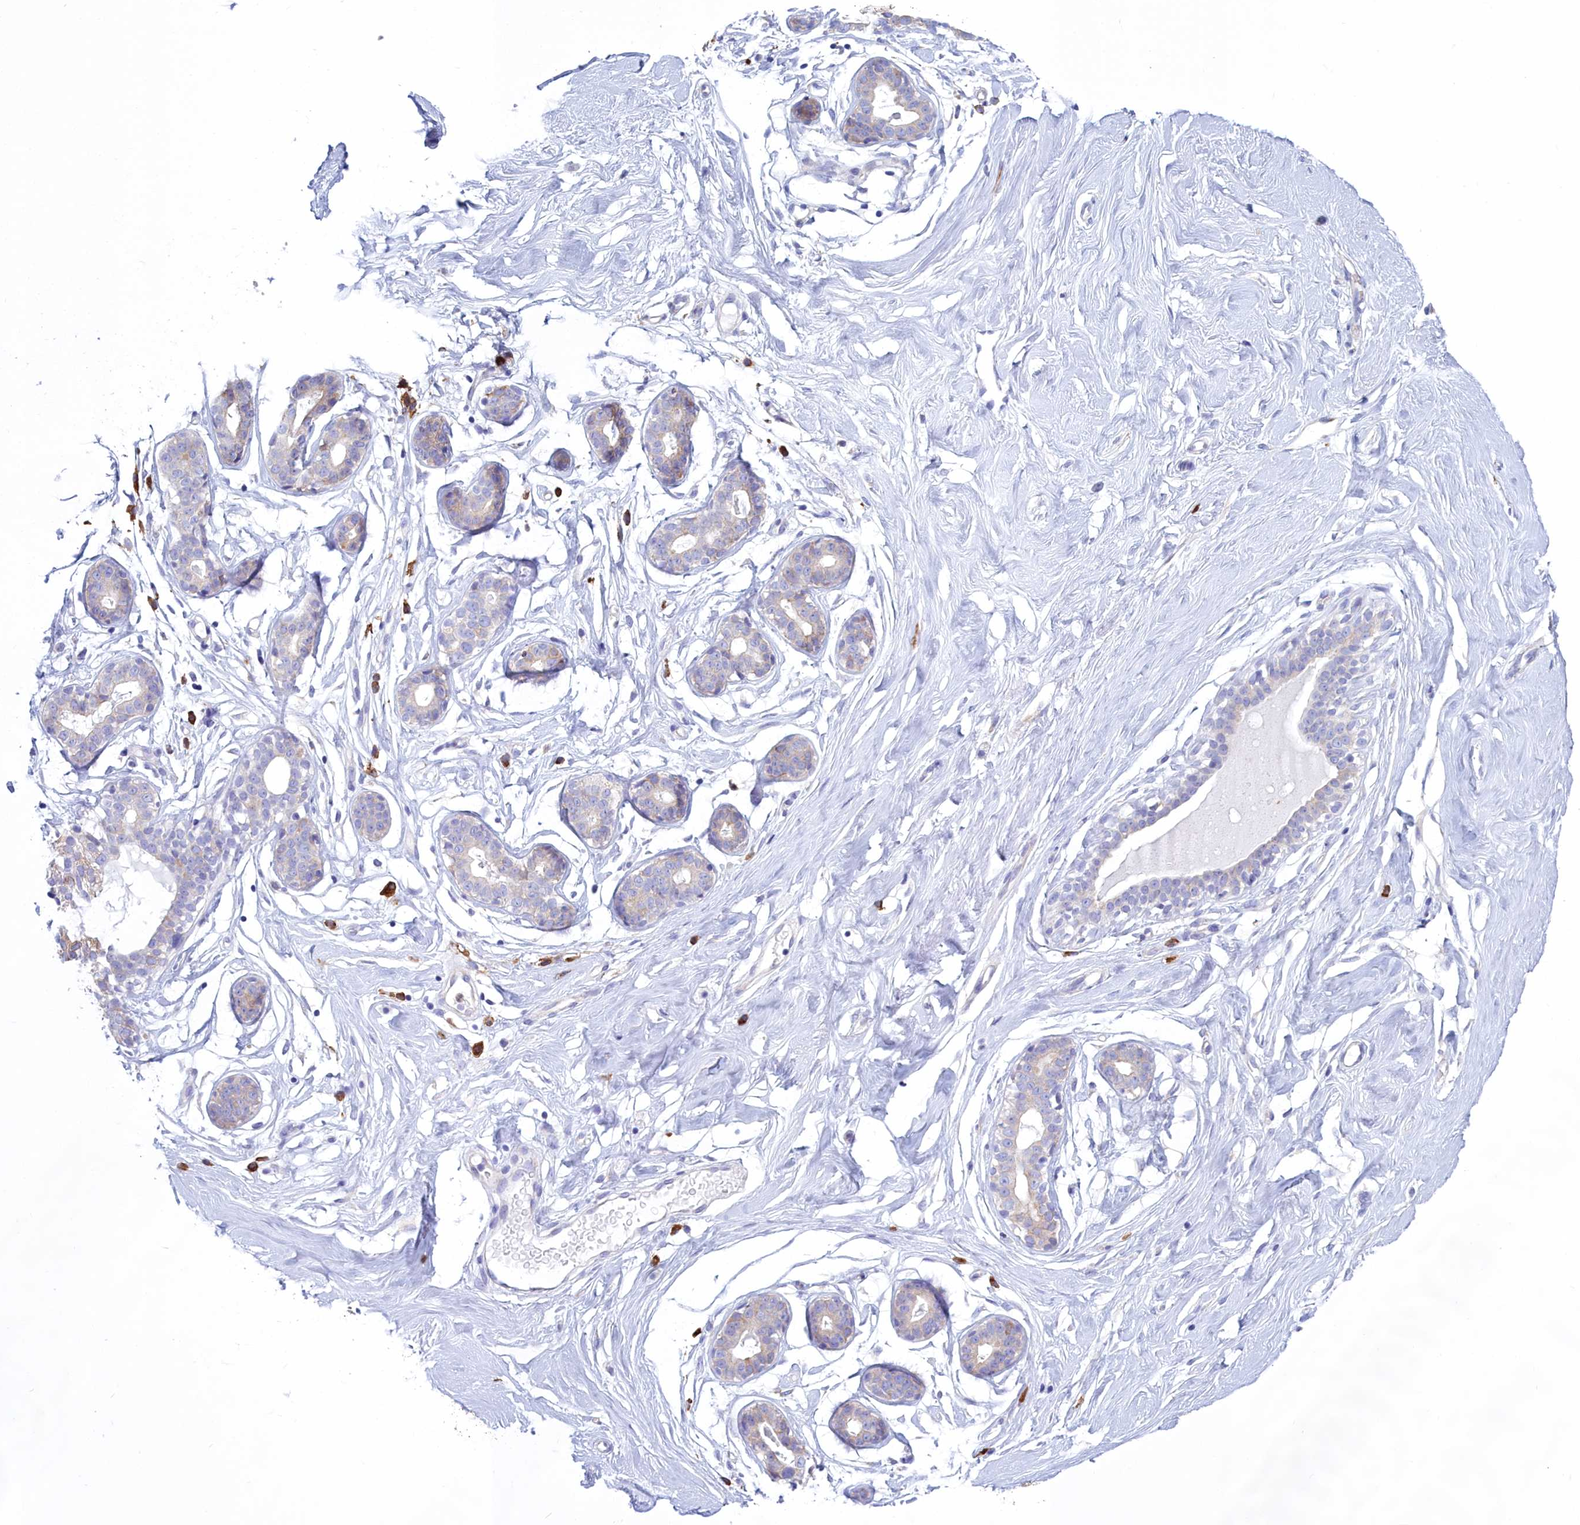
{"staining": {"intensity": "negative", "quantity": "none", "location": "none"}, "tissue": "breast", "cell_type": "Adipocytes", "image_type": "normal", "snomed": [{"axis": "morphology", "description": "Normal tissue, NOS"}, {"axis": "morphology", "description": "Adenoma, NOS"}, {"axis": "topography", "description": "Breast"}], "caption": "Adipocytes show no significant expression in benign breast. The staining is performed using DAB brown chromogen with nuclei counter-stained in using hematoxylin.", "gene": "HM13", "patient": {"sex": "female", "age": 23}}